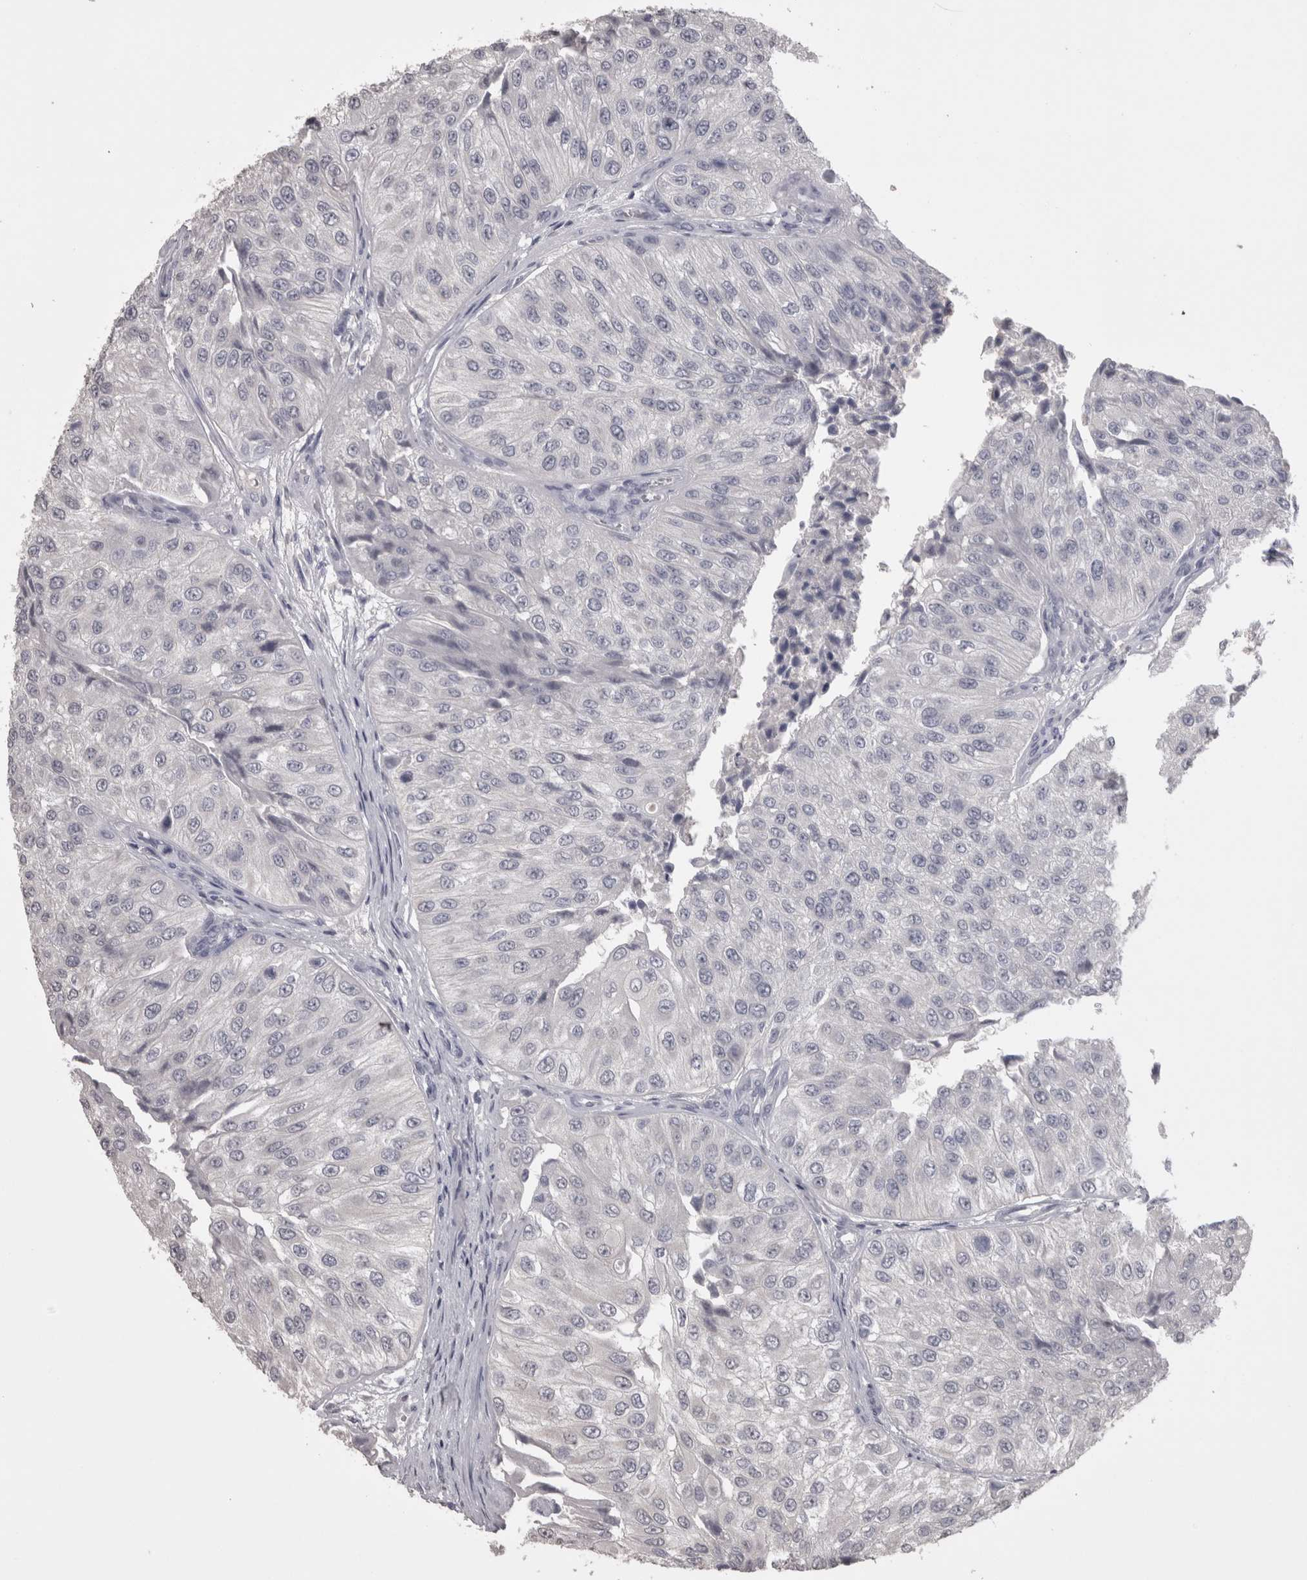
{"staining": {"intensity": "negative", "quantity": "none", "location": "none"}, "tissue": "urothelial cancer", "cell_type": "Tumor cells", "image_type": "cancer", "snomed": [{"axis": "morphology", "description": "Urothelial carcinoma, High grade"}, {"axis": "topography", "description": "Kidney"}, {"axis": "topography", "description": "Urinary bladder"}], "caption": "Immunohistochemical staining of human high-grade urothelial carcinoma demonstrates no significant positivity in tumor cells.", "gene": "LAX1", "patient": {"sex": "male", "age": 77}}